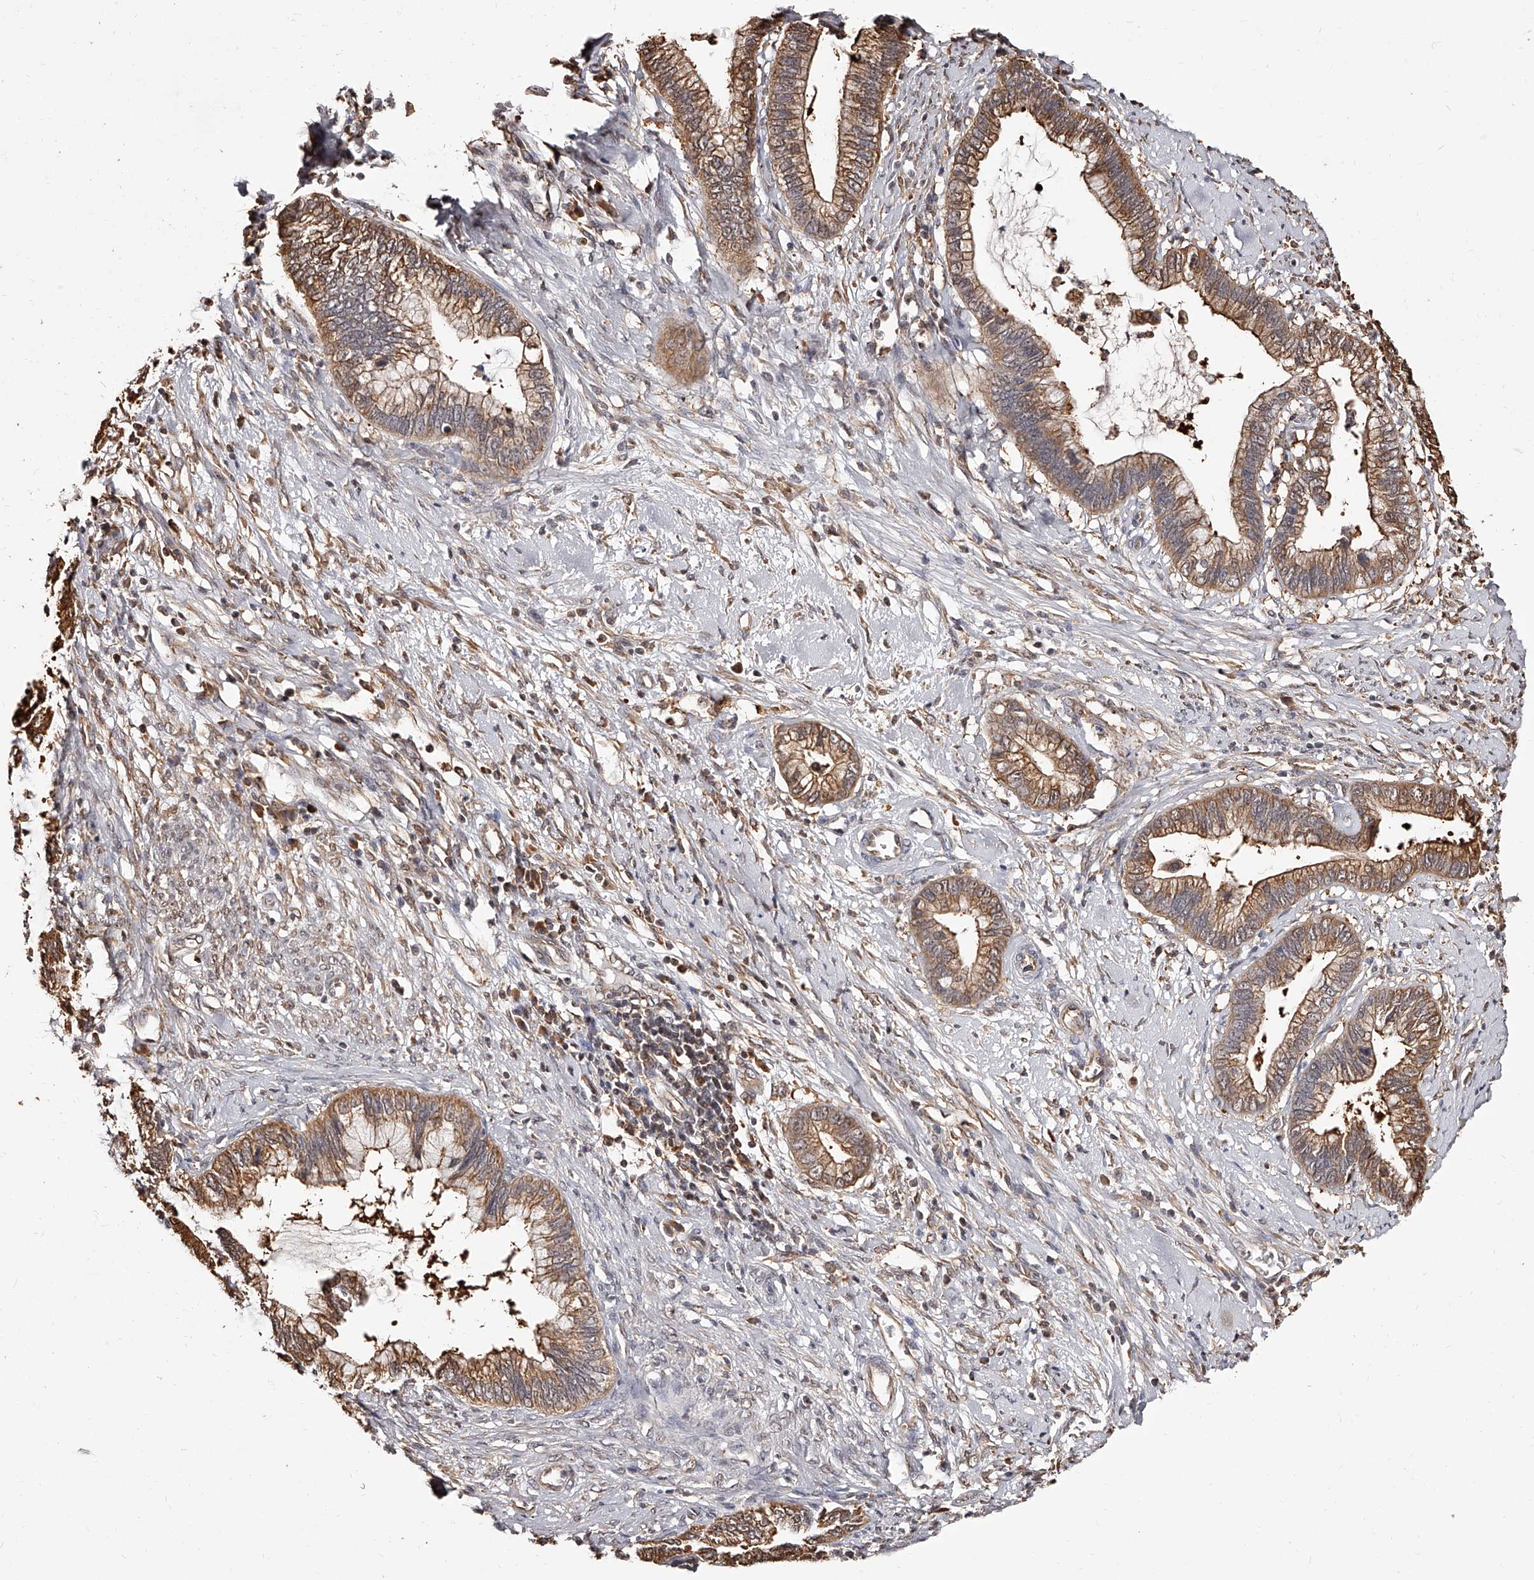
{"staining": {"intensity": "moderate", "quantity": ">75%", "location": "cytoplasmic/membranous"}, "tissue": "cervical cancer", "cell_type": "Tumor cells", "image_type": "cancer", "snomed": [{"axis": "morphology", "description": "Adenocarcinoma, NOS"}, {"axis": "topography", "description": "Cervix"}], "caption": "Cervical cancer (adenocarcinoma) was stained to show a protein in brown. There is medium levels of moderate cytoplasmic/membranous expression in about >75% of tumor cells. The staining was performed using DAB to visualize the protein expression in brown, while the nuclei were stained in blue with hematoxylin (Magnification: 20x).", "gene": "ZNF582", "patient": {"sex": "female", "age": 44}}